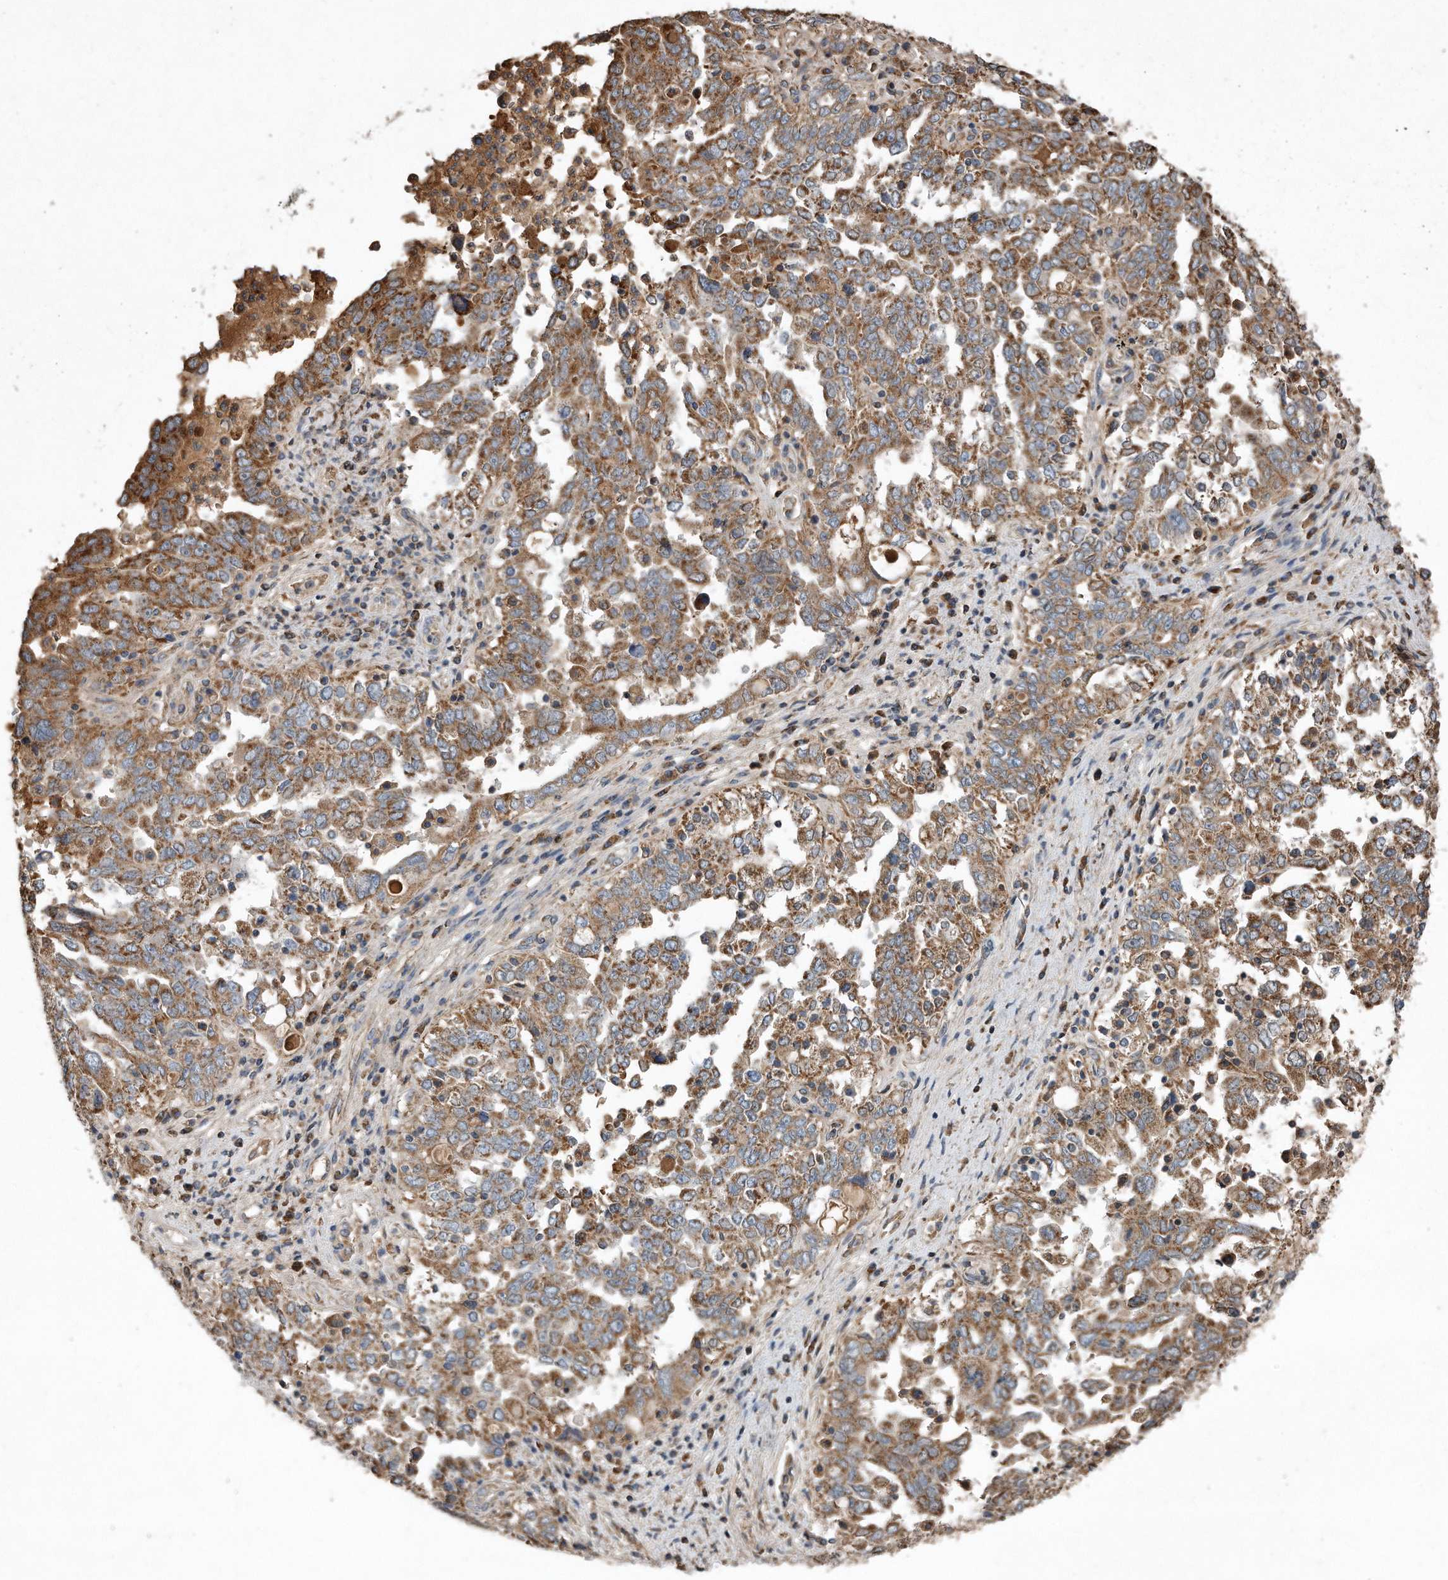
{"staining": {"intensity": "moderate", "quantity": ">75%", "location": "cytoplasmic/membranous"}, "tissue": "ovarian cancer", "cell_type": "Tumor cells", "image_type": "cancer", "snomed": [{"axis": "morphology", "description": "Carcinoma, endometroid"}, {"axis": "topography", "description": "Ovary"}], "caption": "Immunohistochemical staining of endometroid carcinoma (ovarian) shows medium levels of moderate cytoplasmic/membranous protein expression in about >75% of tumor cells. The protein of interest is shown in brown color, while the nuclei are stained blue.", "gene": "SDHA", "patient": {"sex": "female", "age": 62}}